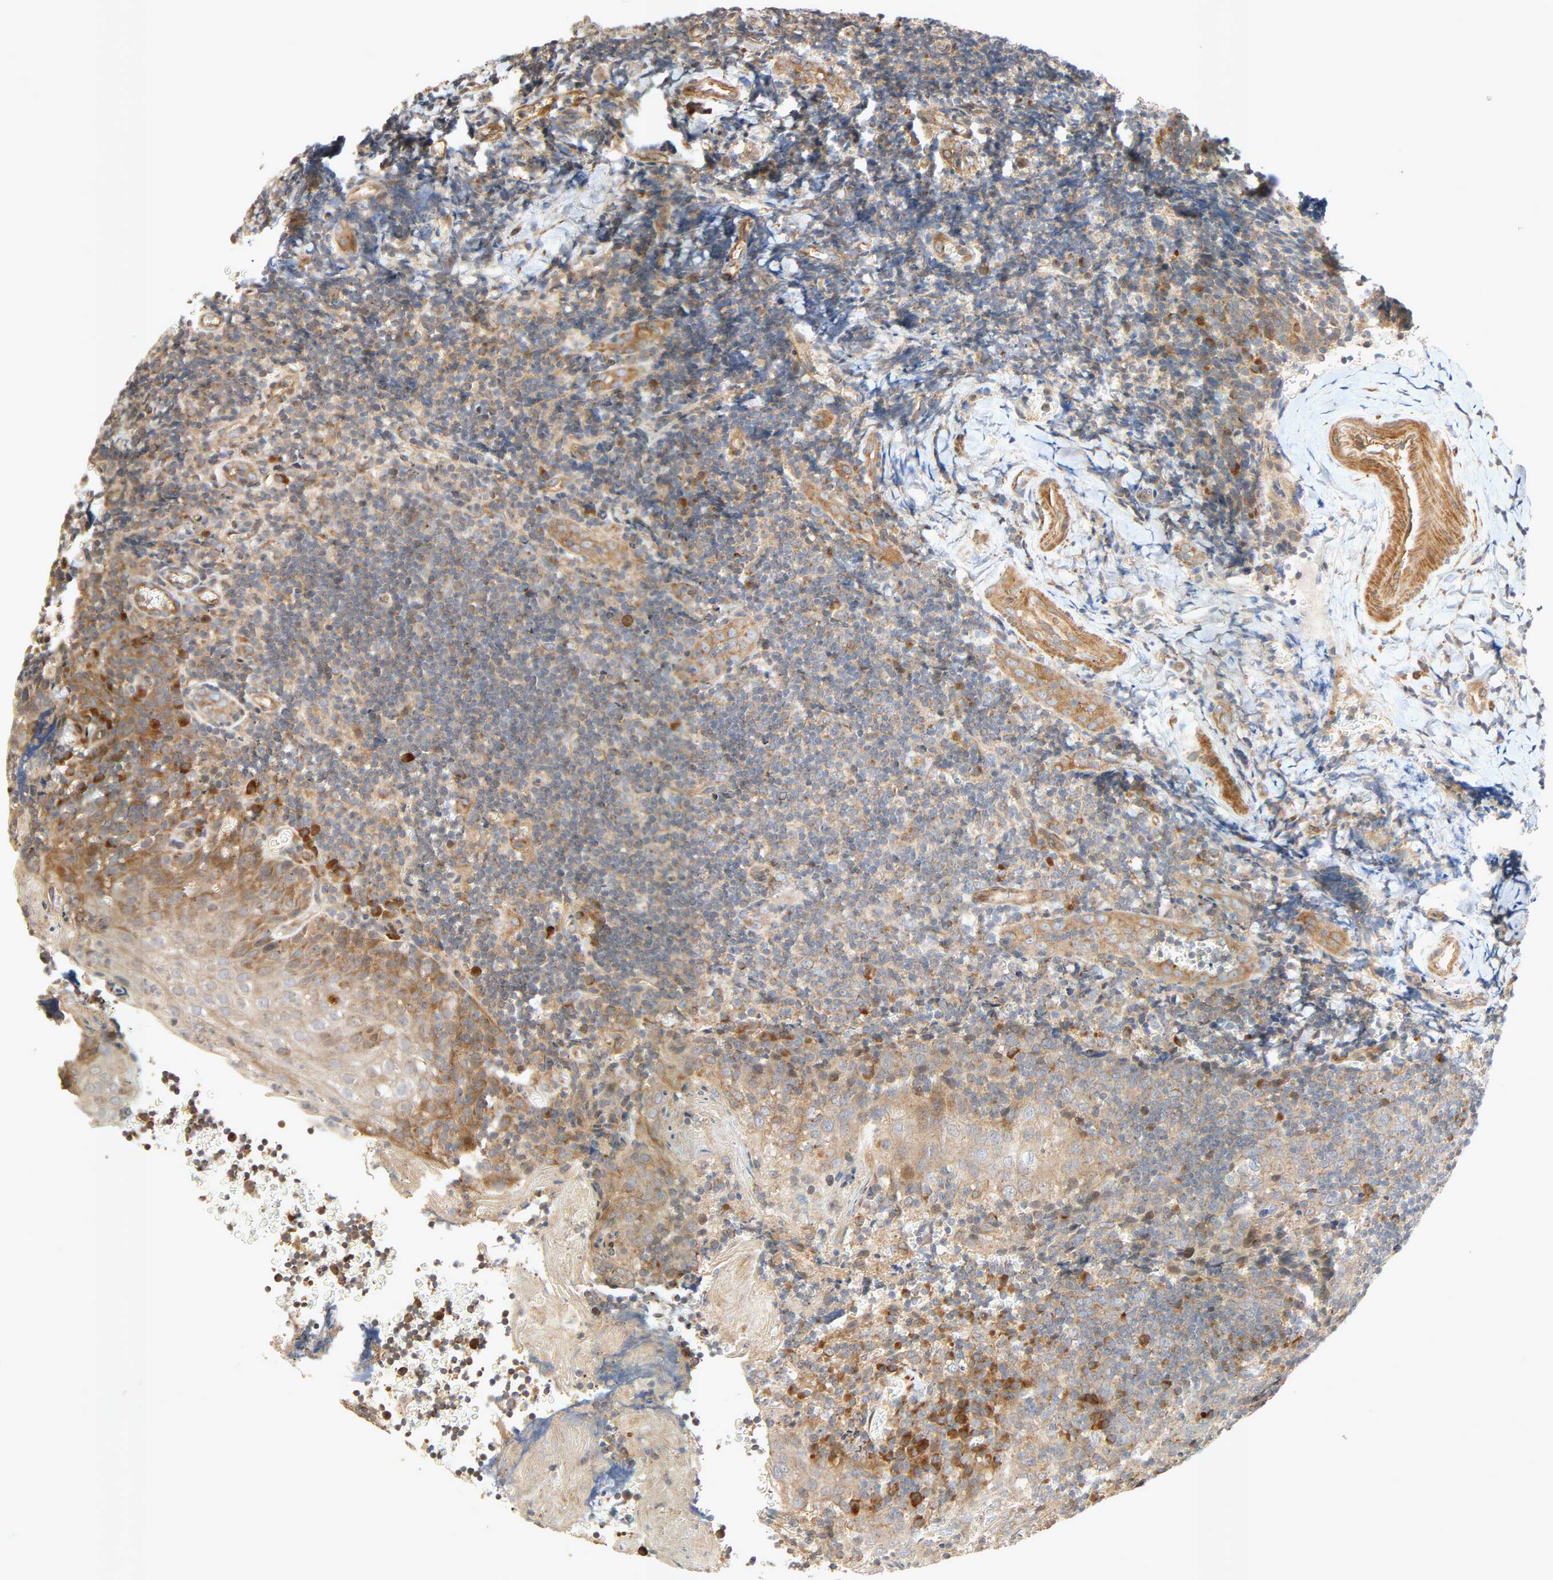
{"staining": {"intensity": "moderate", "quantity": "<25%", "location": "cytoplasmic/membranous"}, "tissue": "tonsil", "cell_type": "Germinal center cells", "image_type": "normal", "snomed": [{"axis": "morphology", "description": "Normal tissue, NOS"}, {"axis": "topography", "description": "Tonsil"}], "caption": "Immunohistochemistry of benign tonsil exhibits low levels of moderate cytoplasmic/membranous expression in about <25% of germinal center cells.", "gene": "SGSM1", "patient": {"sex": "male", "age": 20}}